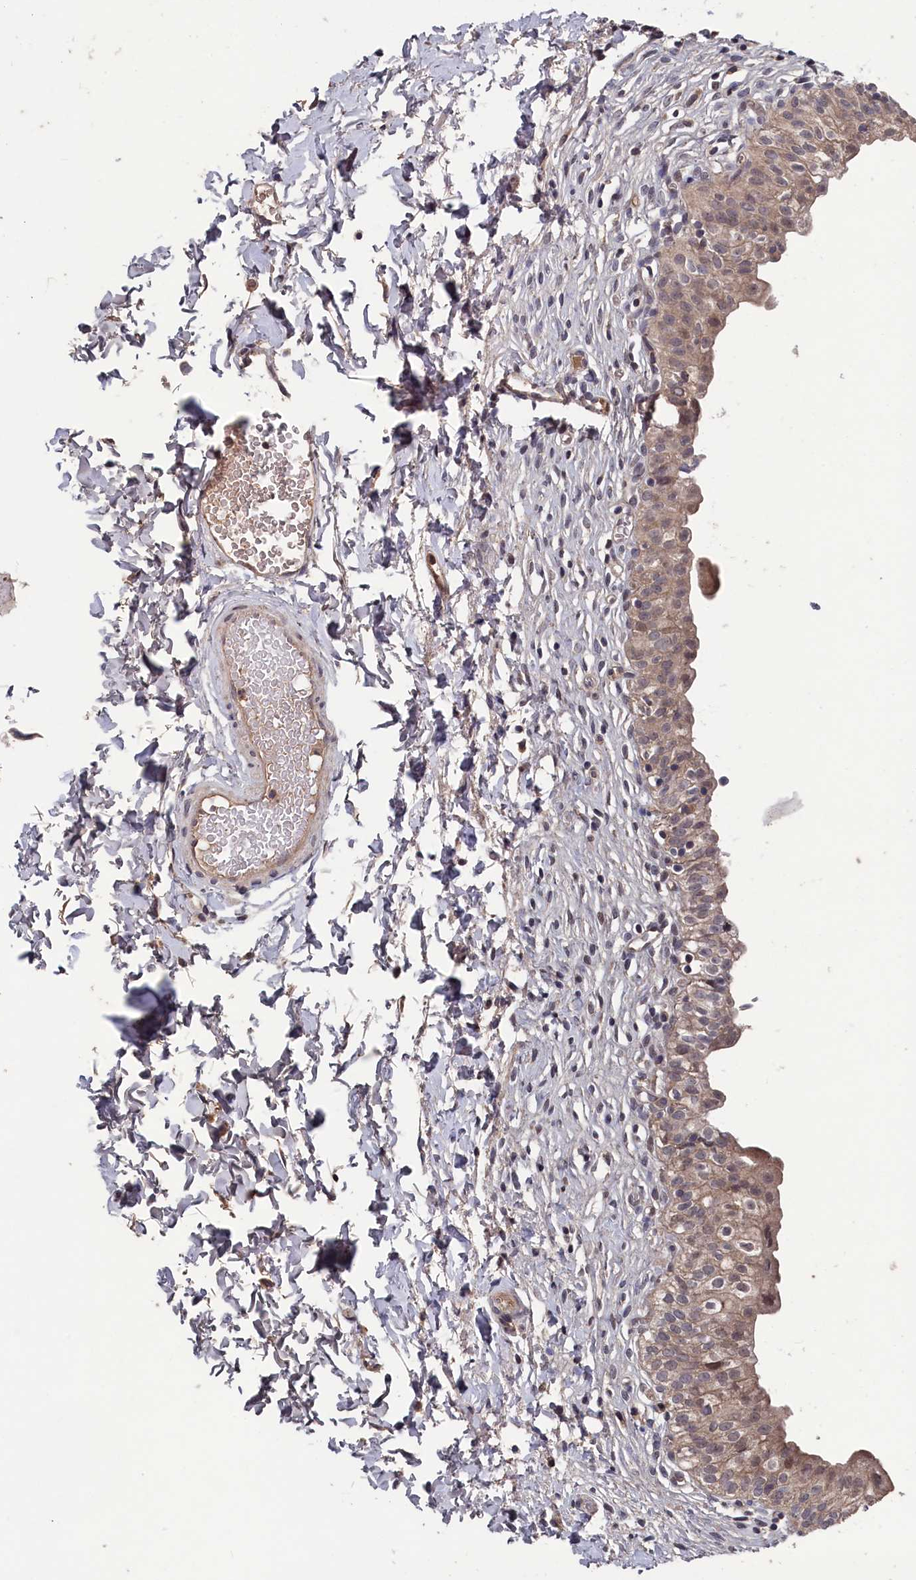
{"staining": {"intensity": "moderate", "quantity": ">75%", "location": "cytoplasmic/membranous"}, "tissue": "urinary bladder", "cell_type": "Urothelial cells", "image_type": "normal", "snomed": [{"axis": "morphology", "description": "Normal tissue, NOS"}, {"axis": "topography", "description": "Urinary bladder"}], "caption": "A brown stain highlights moderate cytoplasmic/membranous positivity of a protein in urothelial cells of normal human urinary bladder.", "gene": "TMC5", "patient": {"sex": "male", "age": 55}}